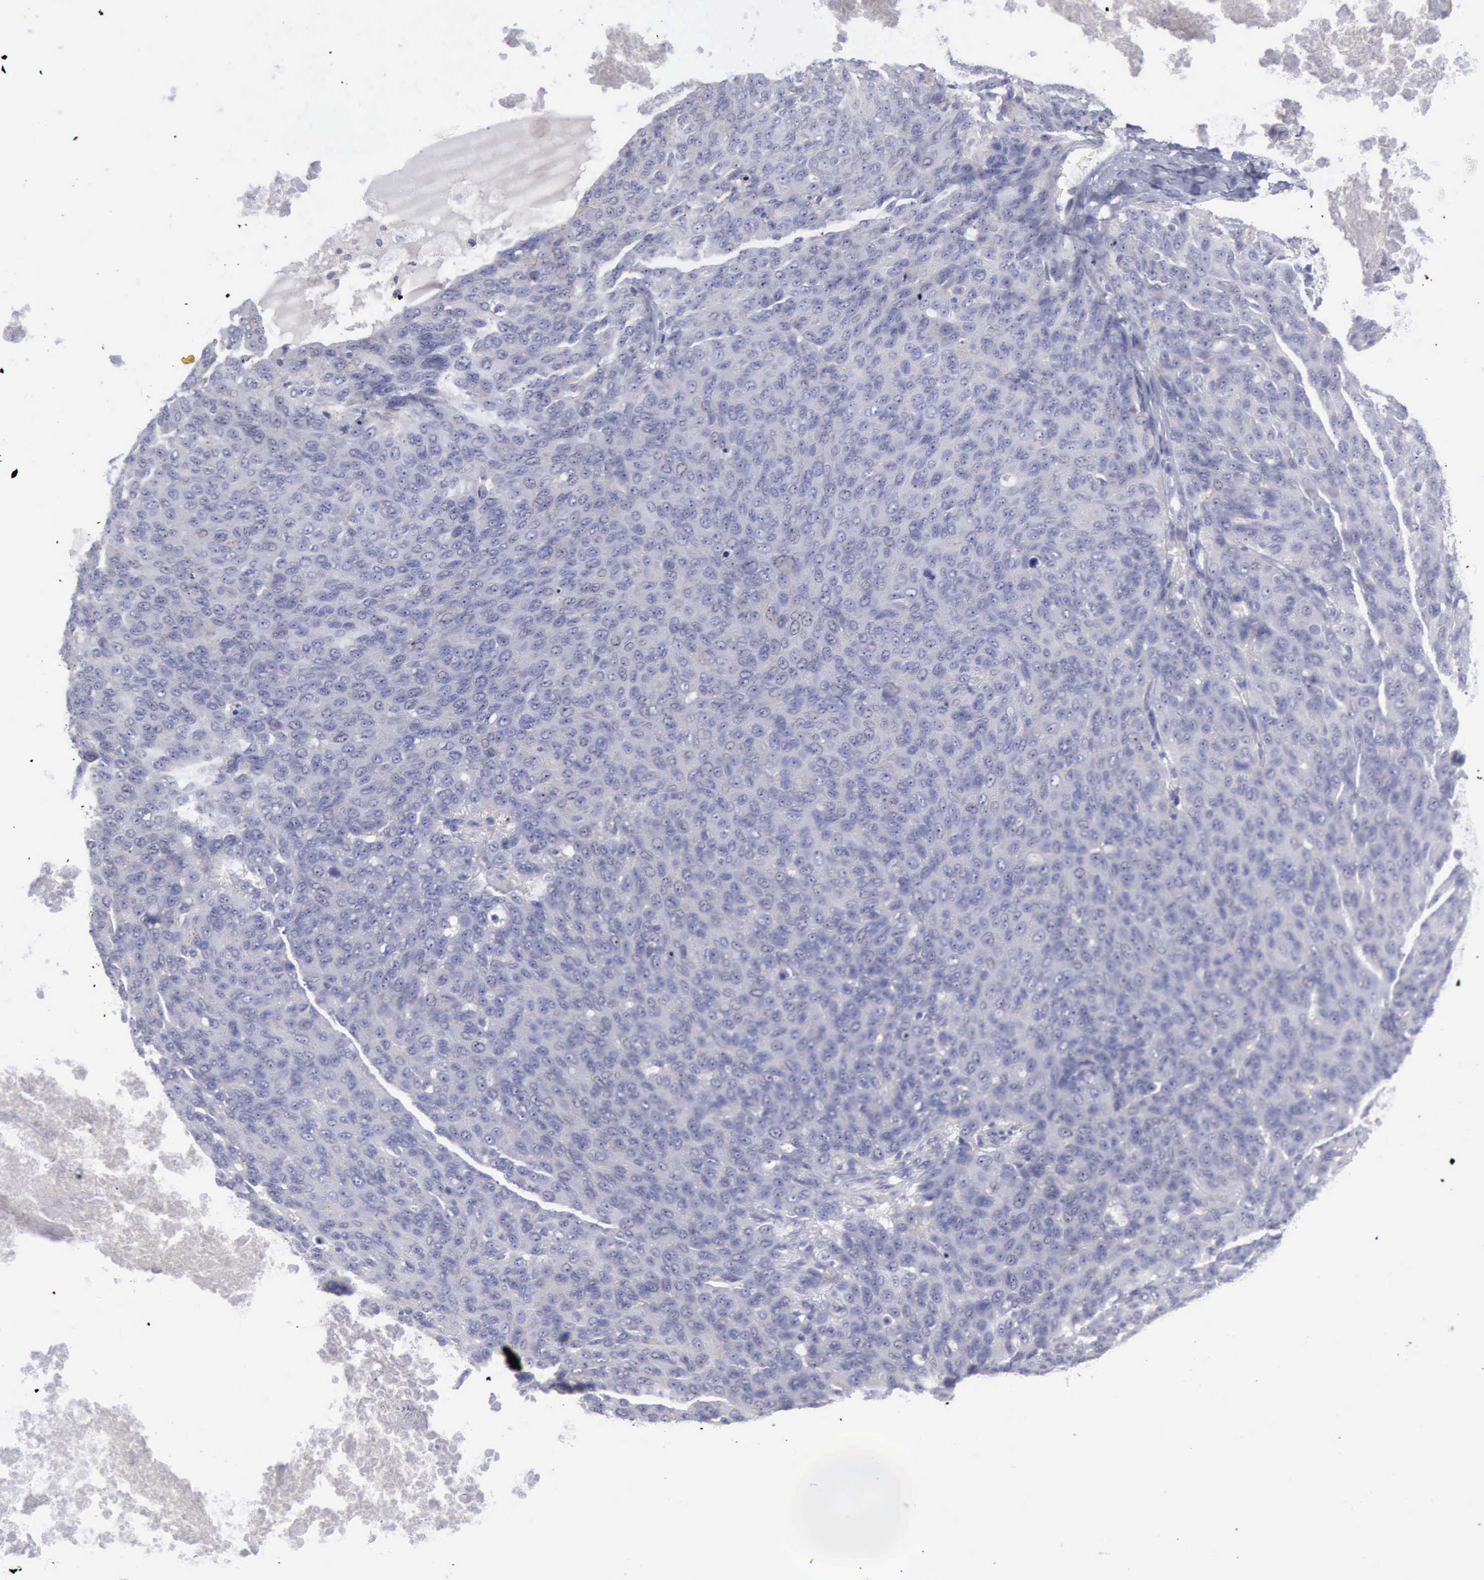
{"staining": {"intensity": "negative", "quantity": "none", "location": "none"}, "tissue": "ovarian cancer", "cell_type": "Tumor cells", "image_type": "cancer", "snomed": [{"axis": "morphology", "description": "Carcinoma, endometroid"}, {"axis": "topography", "description": "Ovary"}], "caption": "The immunohistochemistry (IHC) image has no significant staining in tumor cells of ovarian endometroid carcinoma tissue.", "gene": "SATB2", "patient": {"sex": "female", "age": 60}}